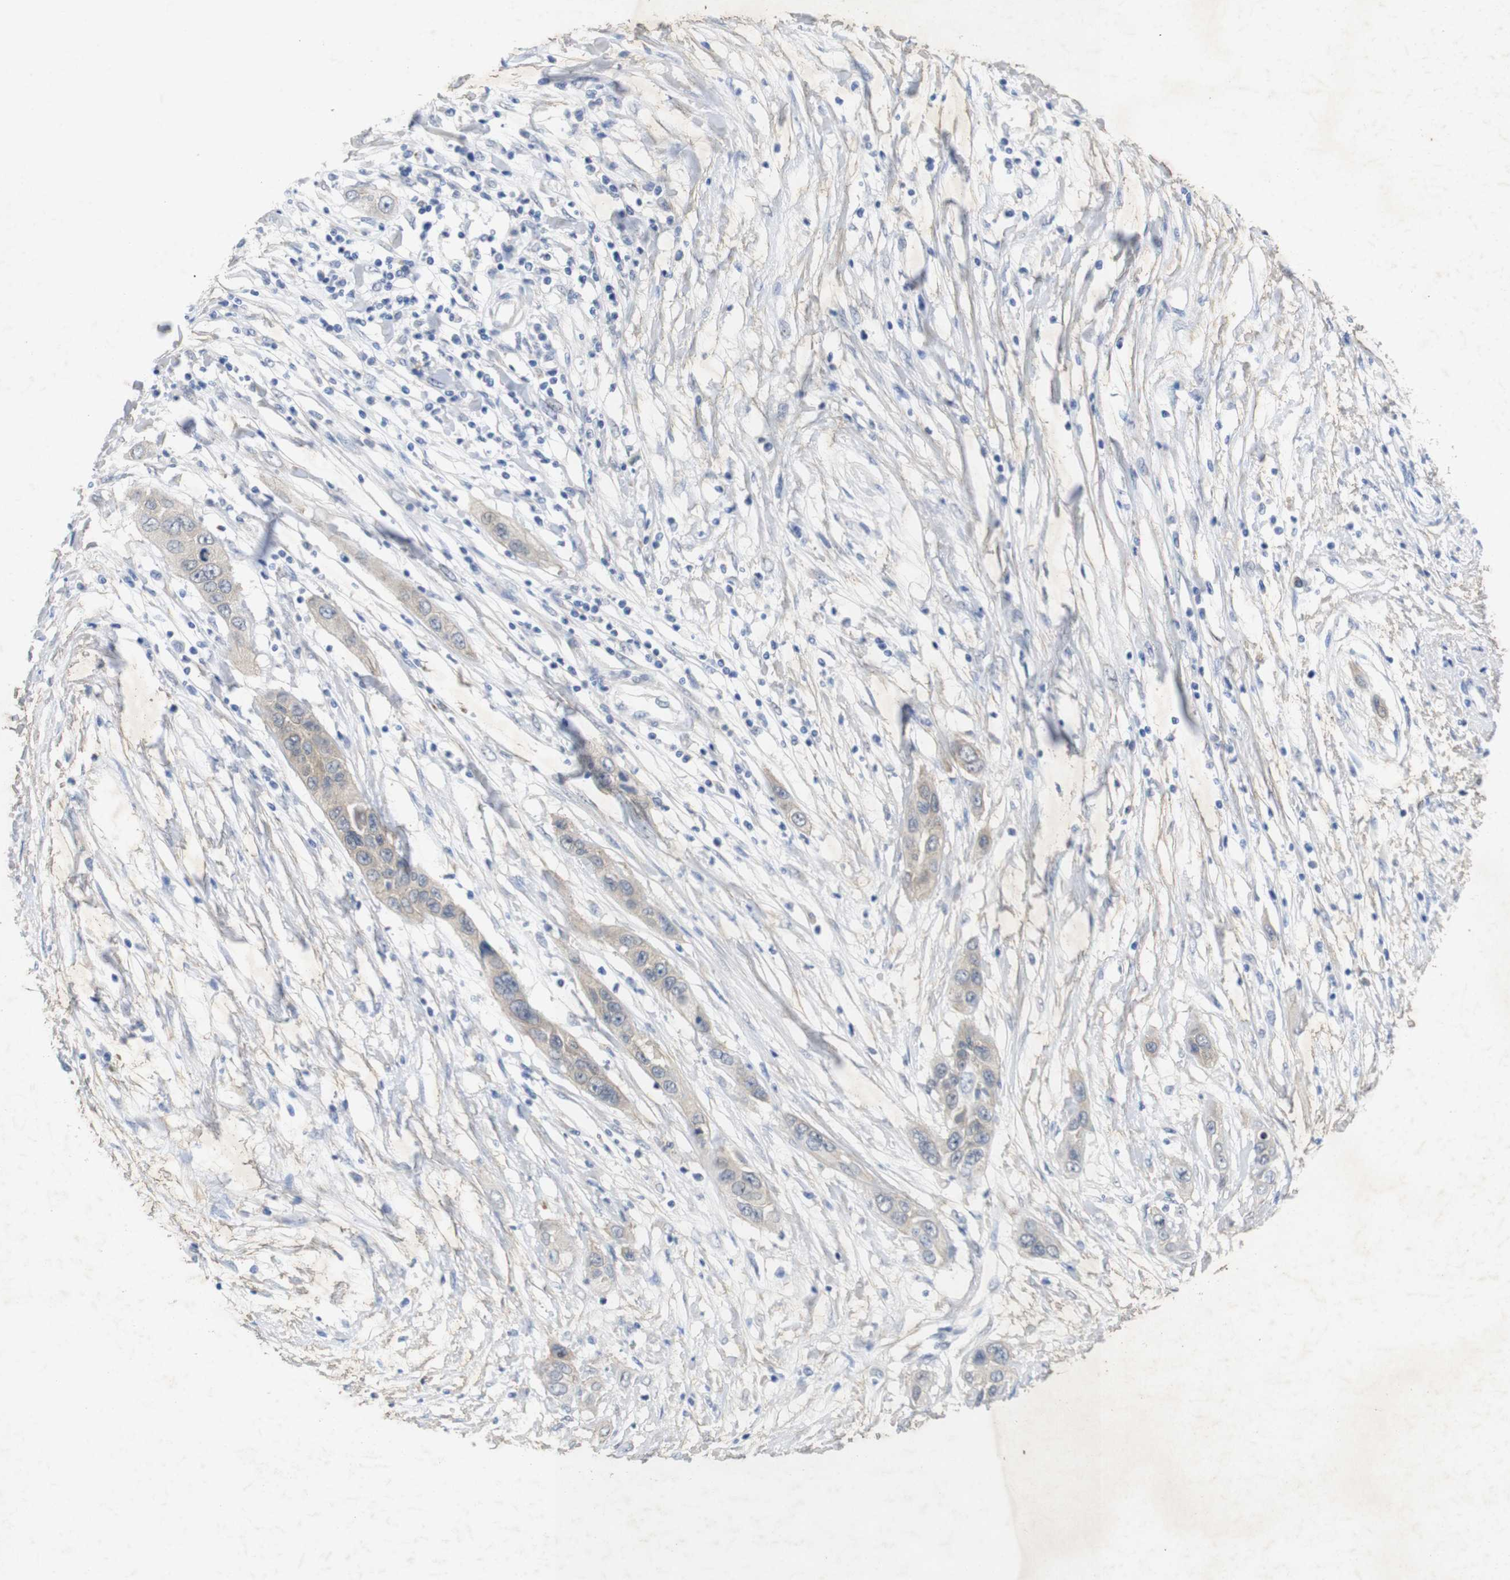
{"staining": {"intensity": "weak", "quantity": "<25%", "location": "cytoplasmic/membranous"}, "tissue": "pancreatic cancer", "cell_type": "Tumor cells", "image_type": "cancer", "snomed": [{"axis": "morphology", "description": "Adenocarcinoma, NOS"}, {"axis": "topography", "description": "Pancreas"}], "caption": "Immunohistochemistry histopathology image of neoplastic tissue: adenocarcinoma (pancreatic) stained with DAB shows no significant protein staining in tumor cells.", "gene": "BCAR3", "patient": {"sex": "female", "age": 70}}